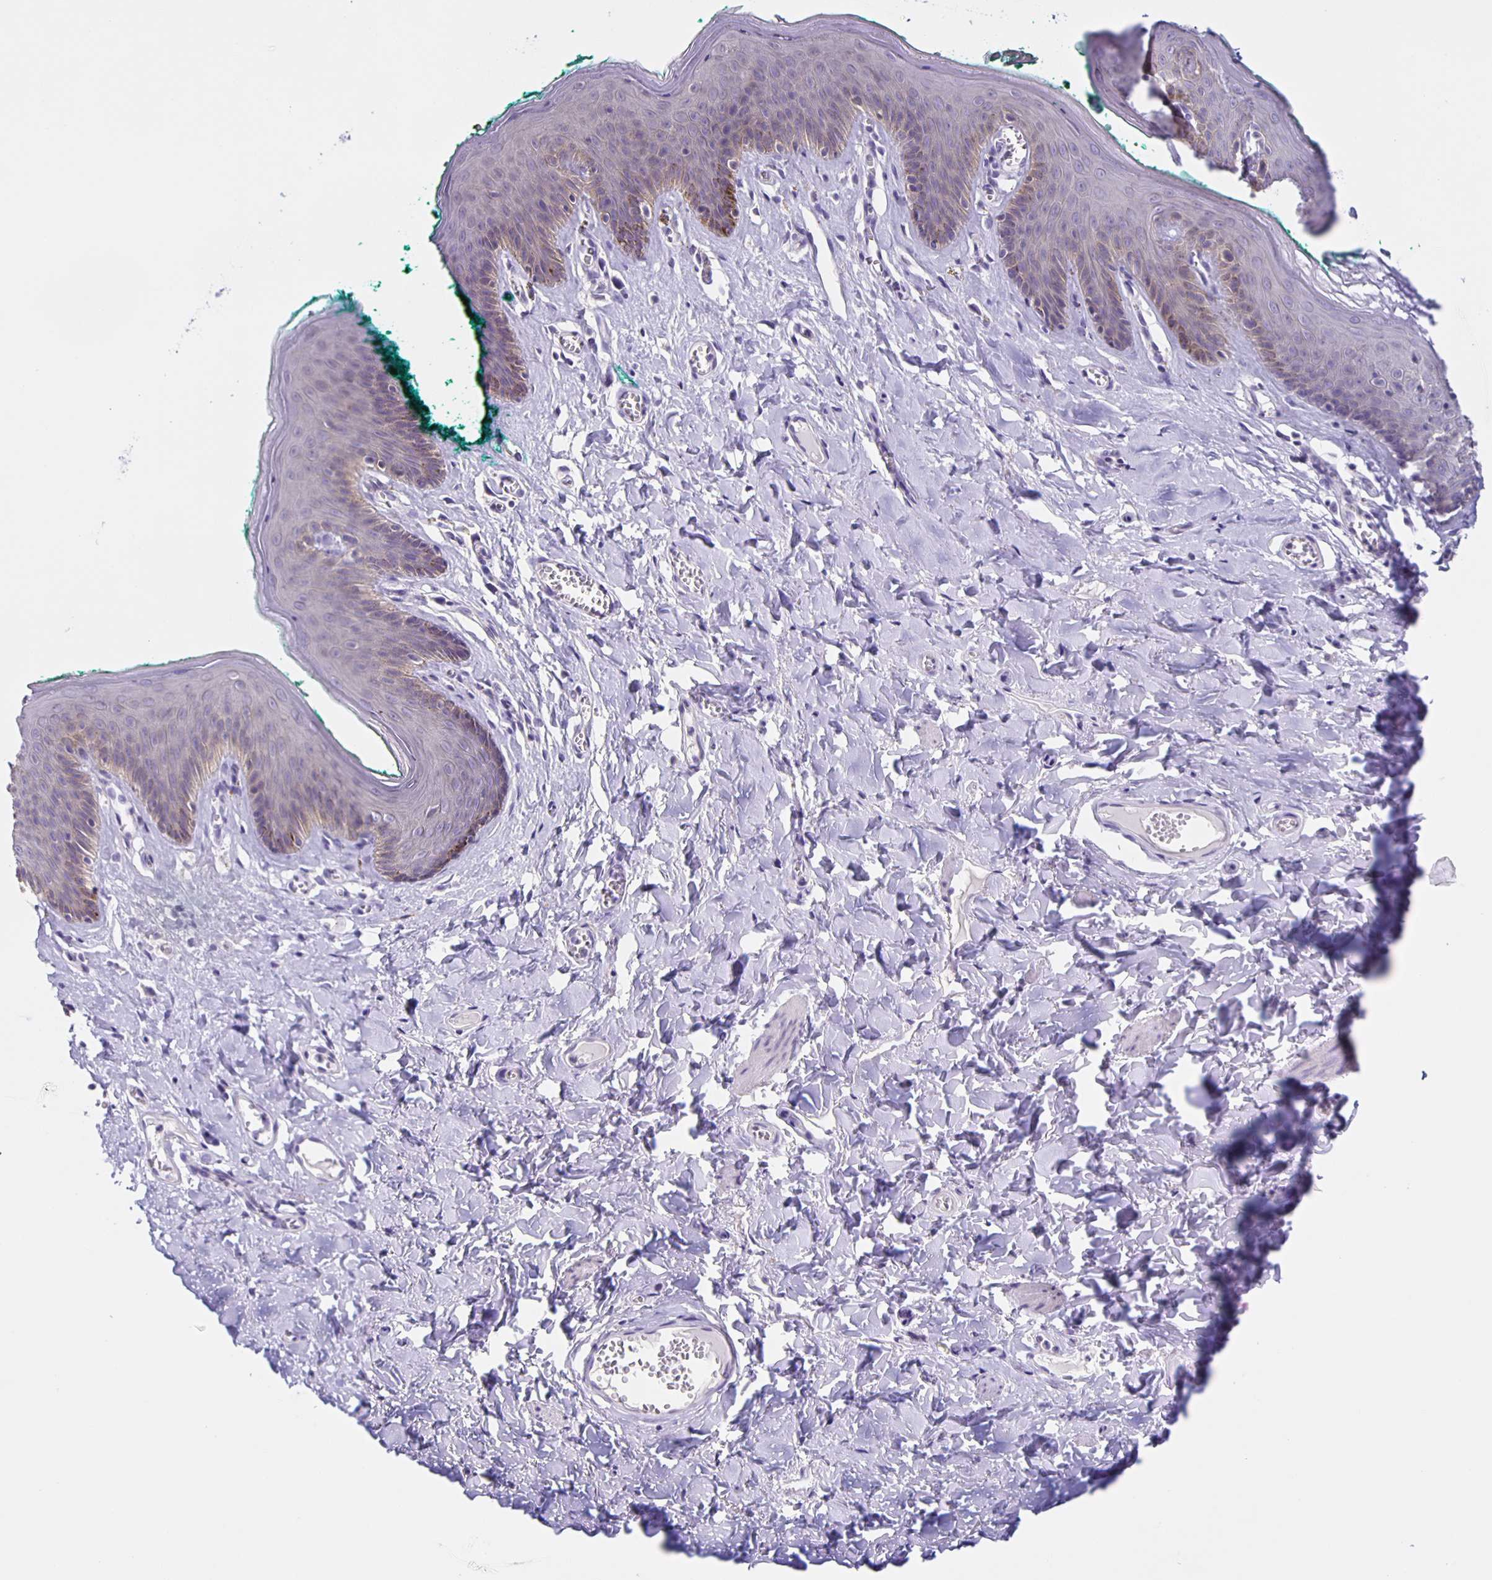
{"staining": {"intensity": "negative", "quantity": "none", "location": "none"}, "tissue": "skin", "cell_type": "Epidermal cells", "image_type": "normal", "snomed": [{"axis": "morphology", "description": "Normal tissue, NOS"}, {"axis": "topography", "description": "Vulva"}, {"axis": "topography", "description": "Peripheral nerve tissue"}], "caption": "Immunohistochemistry (IHC) micrograph of benign skin: human skin stained with DAB (3,3'-diaminobenzidine) exhibits no significant protein expression in epidermal cells. (Stains: DAB (3,3'-diaminobenzidine) immunohistochemistry with hematoxylin counter stain, Microscopy: brightfield microscopy at high magnification).", "gene": "SLC12A3", "patient": {"sex": "female", "age": 66}}